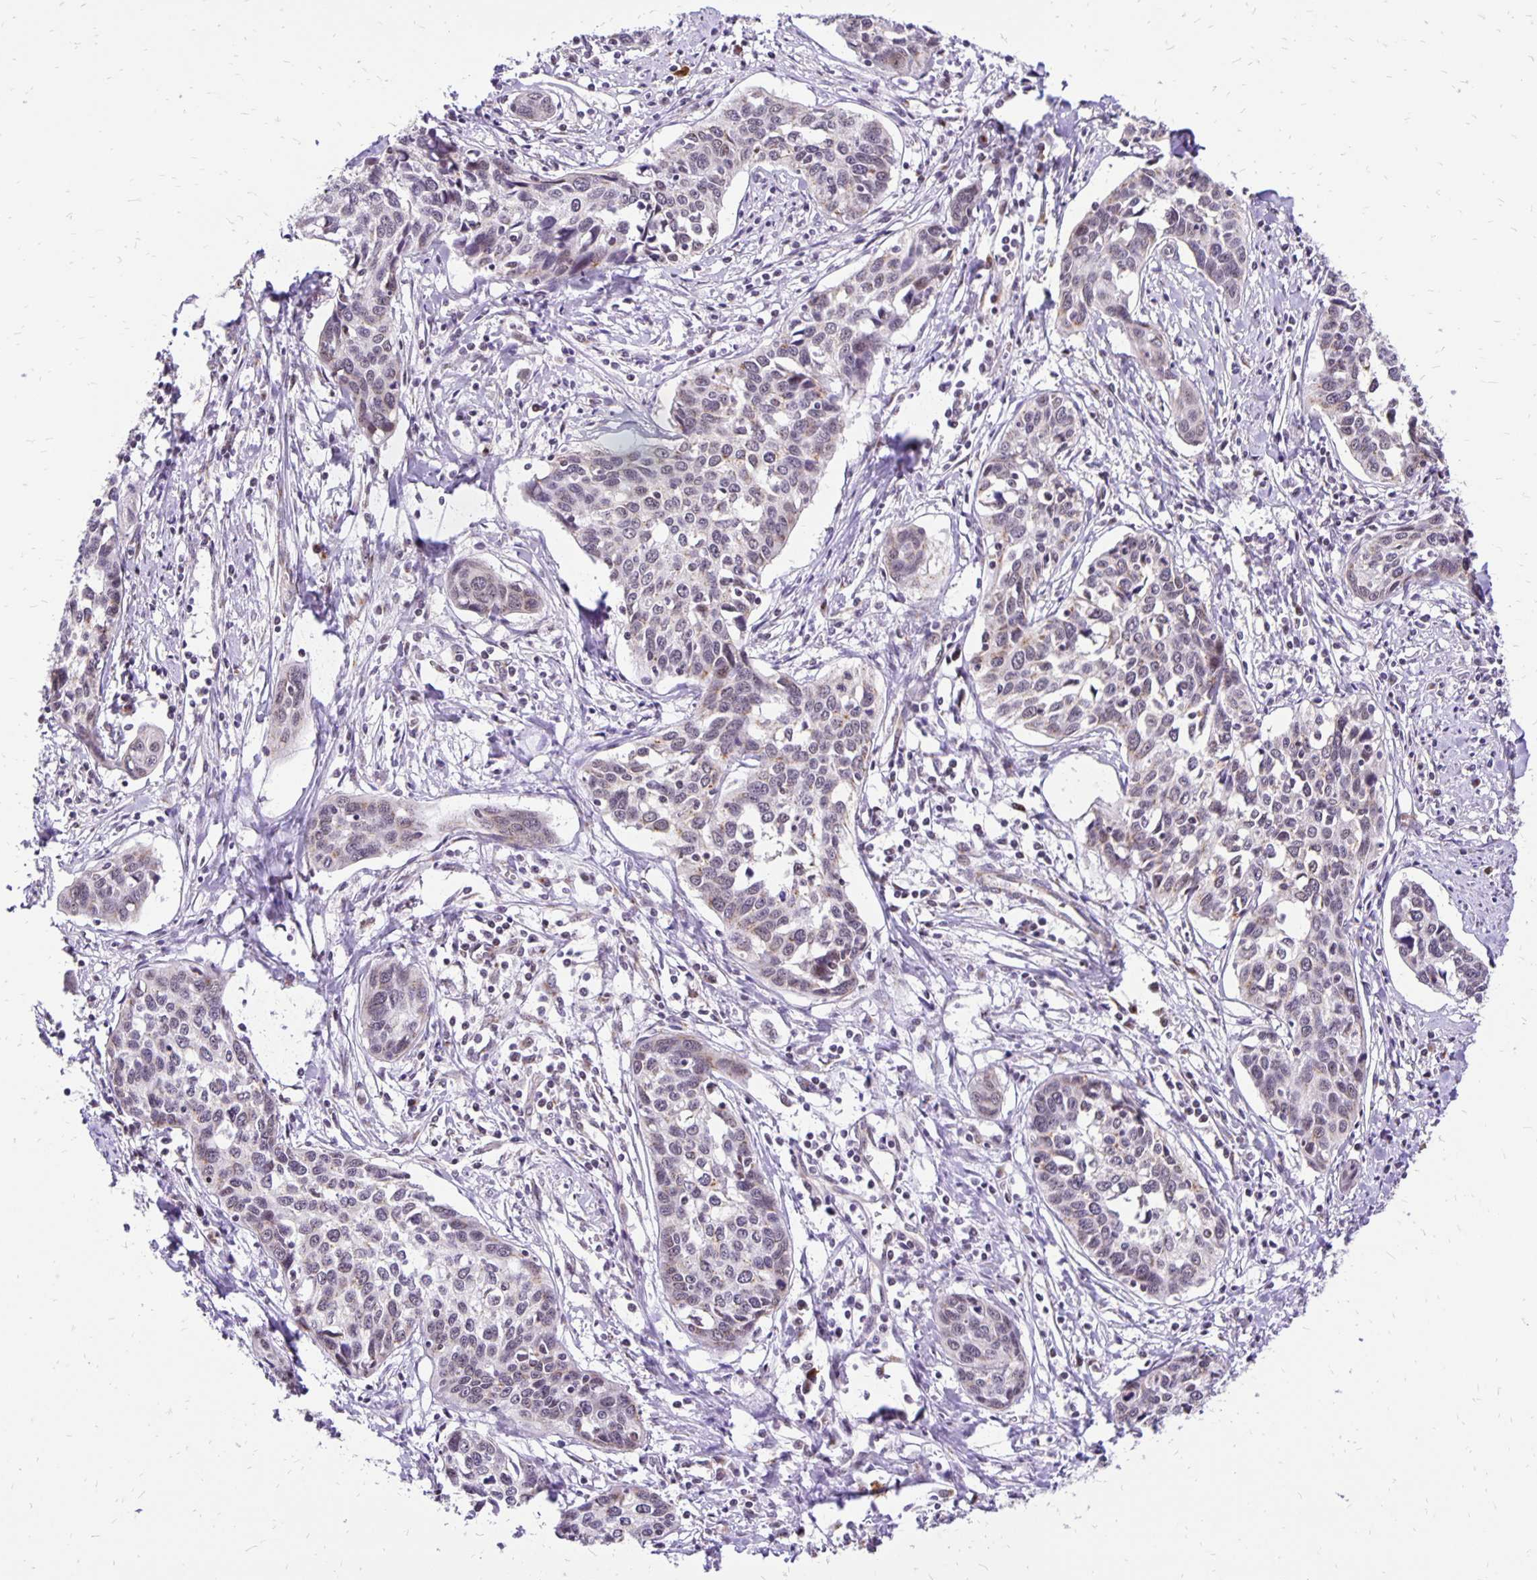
{"staining": {"intensity": "weak", "quantity": "<25%", "location": "nuclear"}, "tissue": "cervical cancer", "cell_type": "Tumor cells", "image_type": "cancer", "snomed": [{"axis": "morphology", "description": "Squamous cell carcinoma, NOS"}, {"axis": "topography", "description": "Cervix"}], "caption": "Immunohistochemical staining of cervical cancer exhibits no significant expression in tumor cells.", "gene": "GOLGA5", "patient": {"sex": "female", "age": 31}}